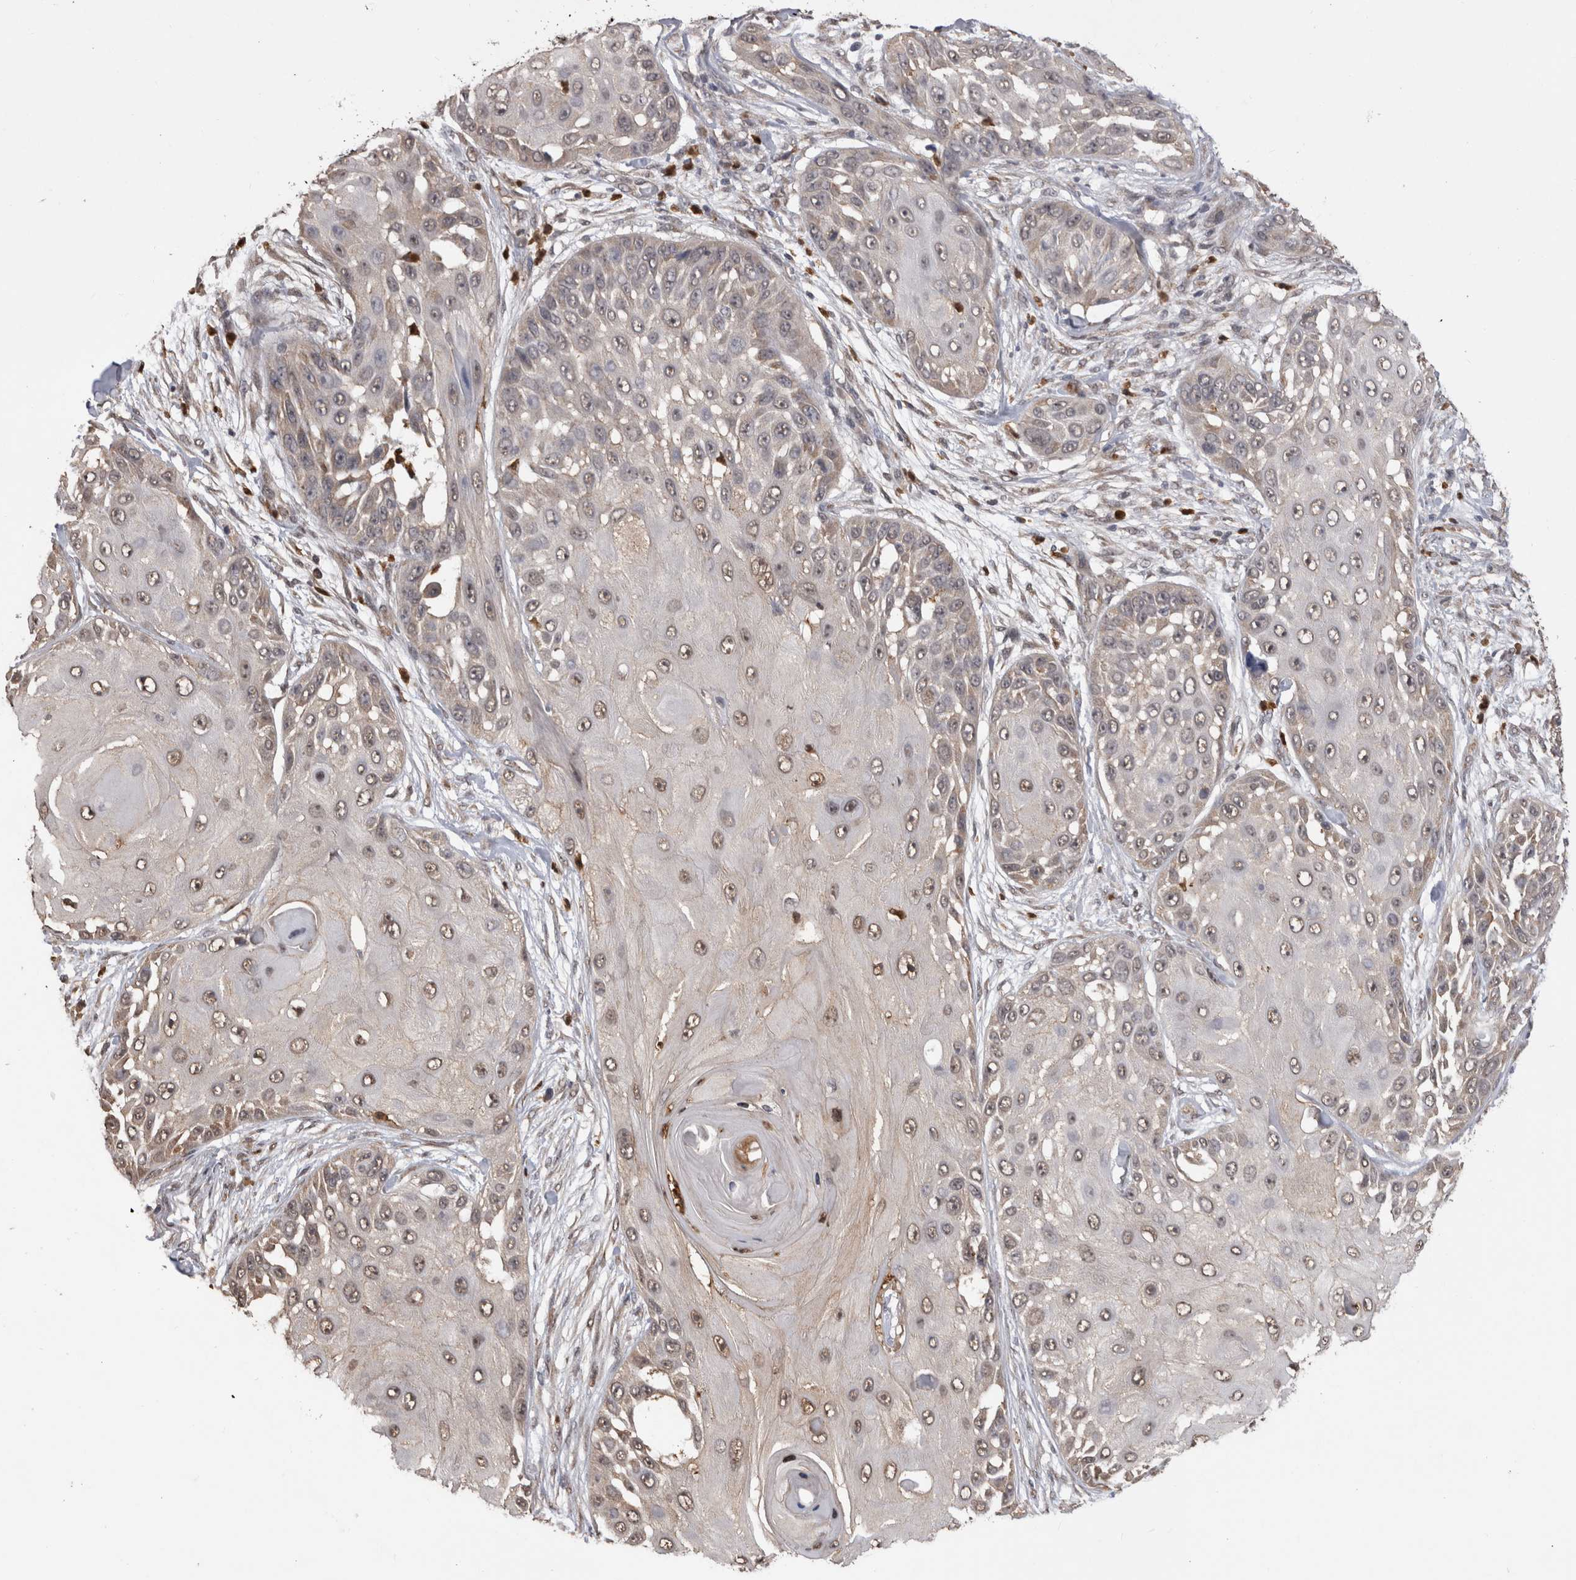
{"staining": {"intensity": "weak", "quantity": "25%-75%", "location": "nuclear"}, "tissue": "skin cancer", "cell_type": "Tumor cells", "image_type": "cancer", "snomed": [{"axis": "morphology", "description": "Squamous cell carcinoma, NOS"}, {"axis": "topography", "description": "Skin"}], "caption": "About 25%-75% of tumor cells in squamous cell carcinoma (skin) reveal weak nuclear protein staining as visualized by brown immunohistochemical staining.", "gene": "PAK4", "patient": {"sex": "female", "age": 44}}